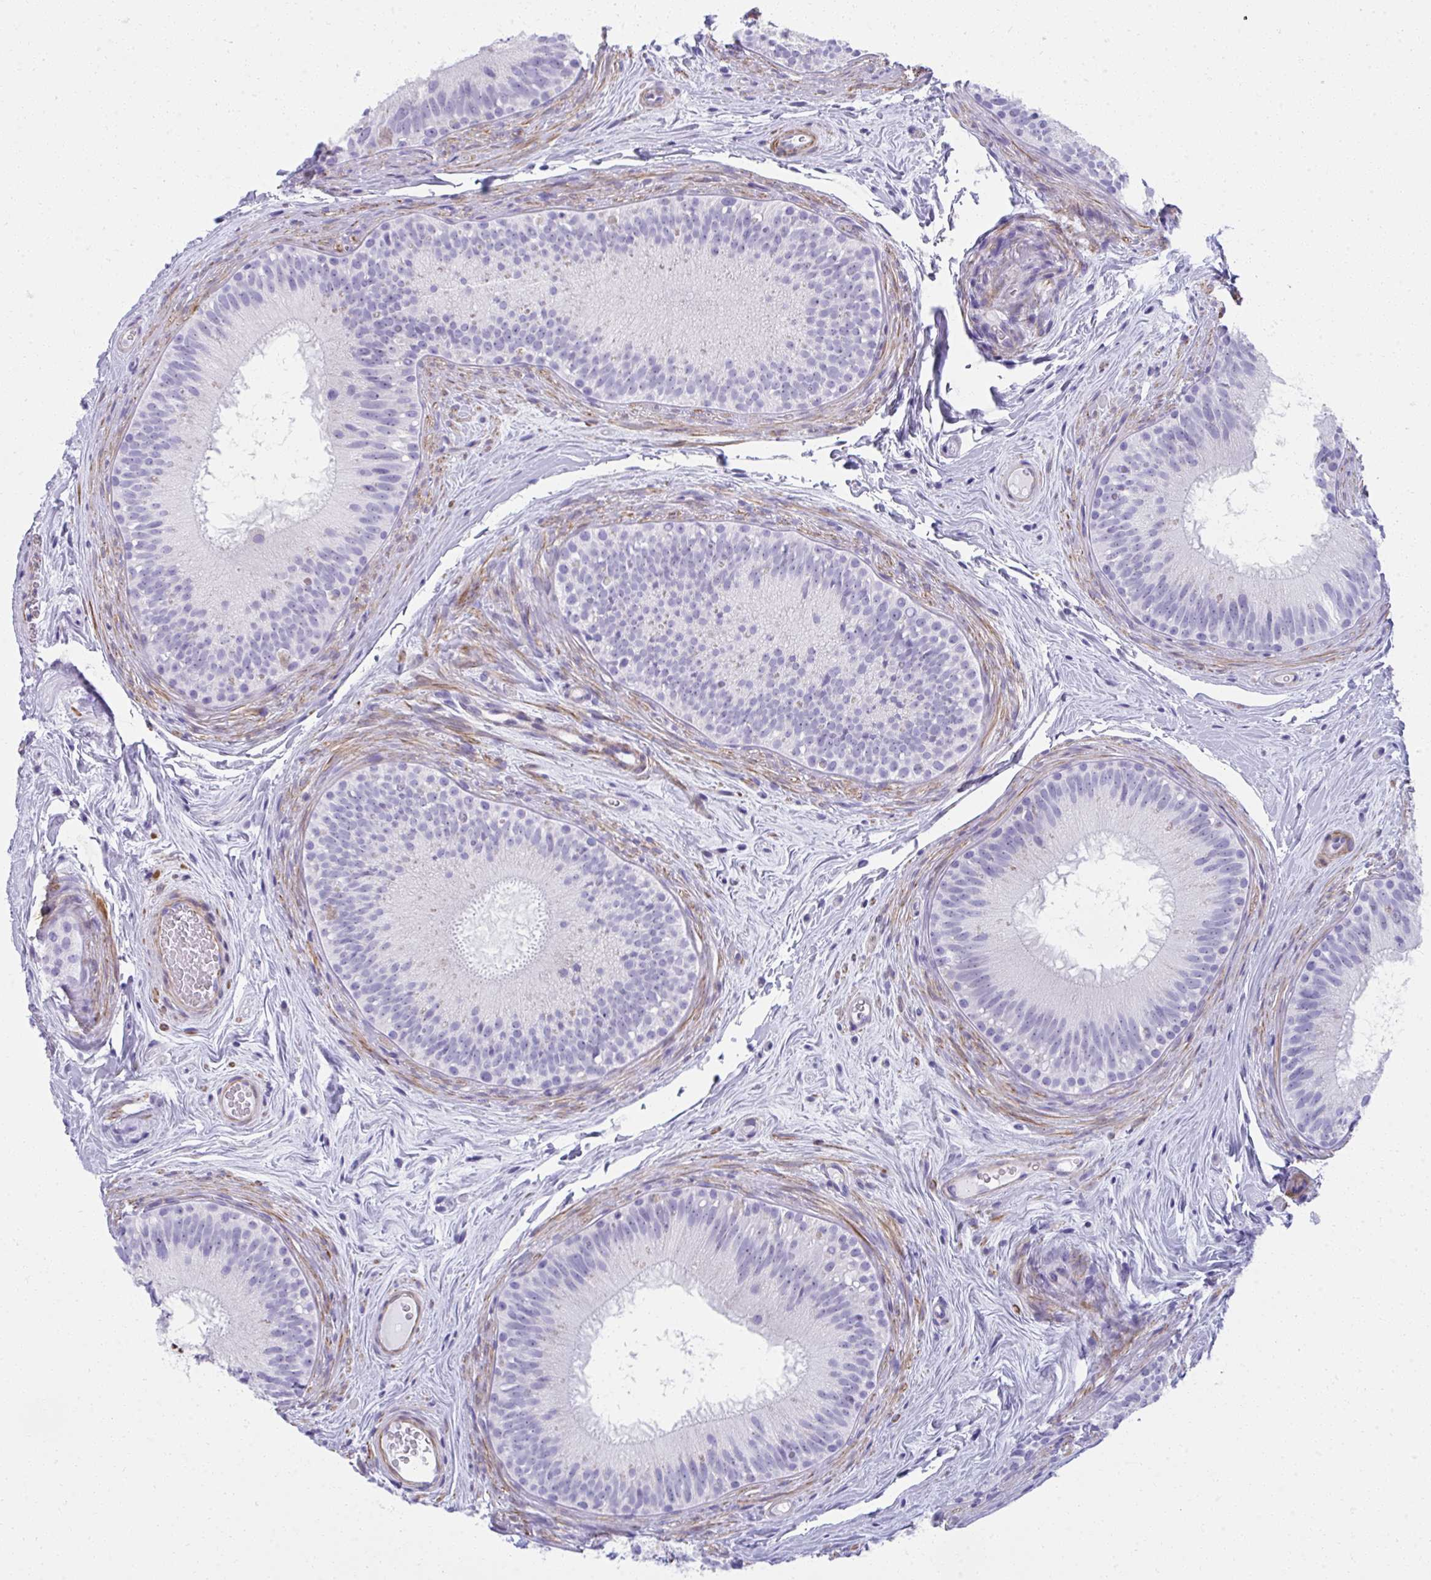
{"staining": {"intensity": "negative", "quantity": "none", "location": "none"}, "tissue": "epididymis", "cell_type": "Glandular cells", "image_type": "normal", "snomed": [{"axis": "morphology", "description": "Normal tissue, NOS"}, {"axis": "topography", "description": "Epididymis"}], "caption": "IHC of benign human epididymis exhibits no positivity in glandular cells.", "gene": "PUS7L", "patient": {"sex": "male", "age": 44}}